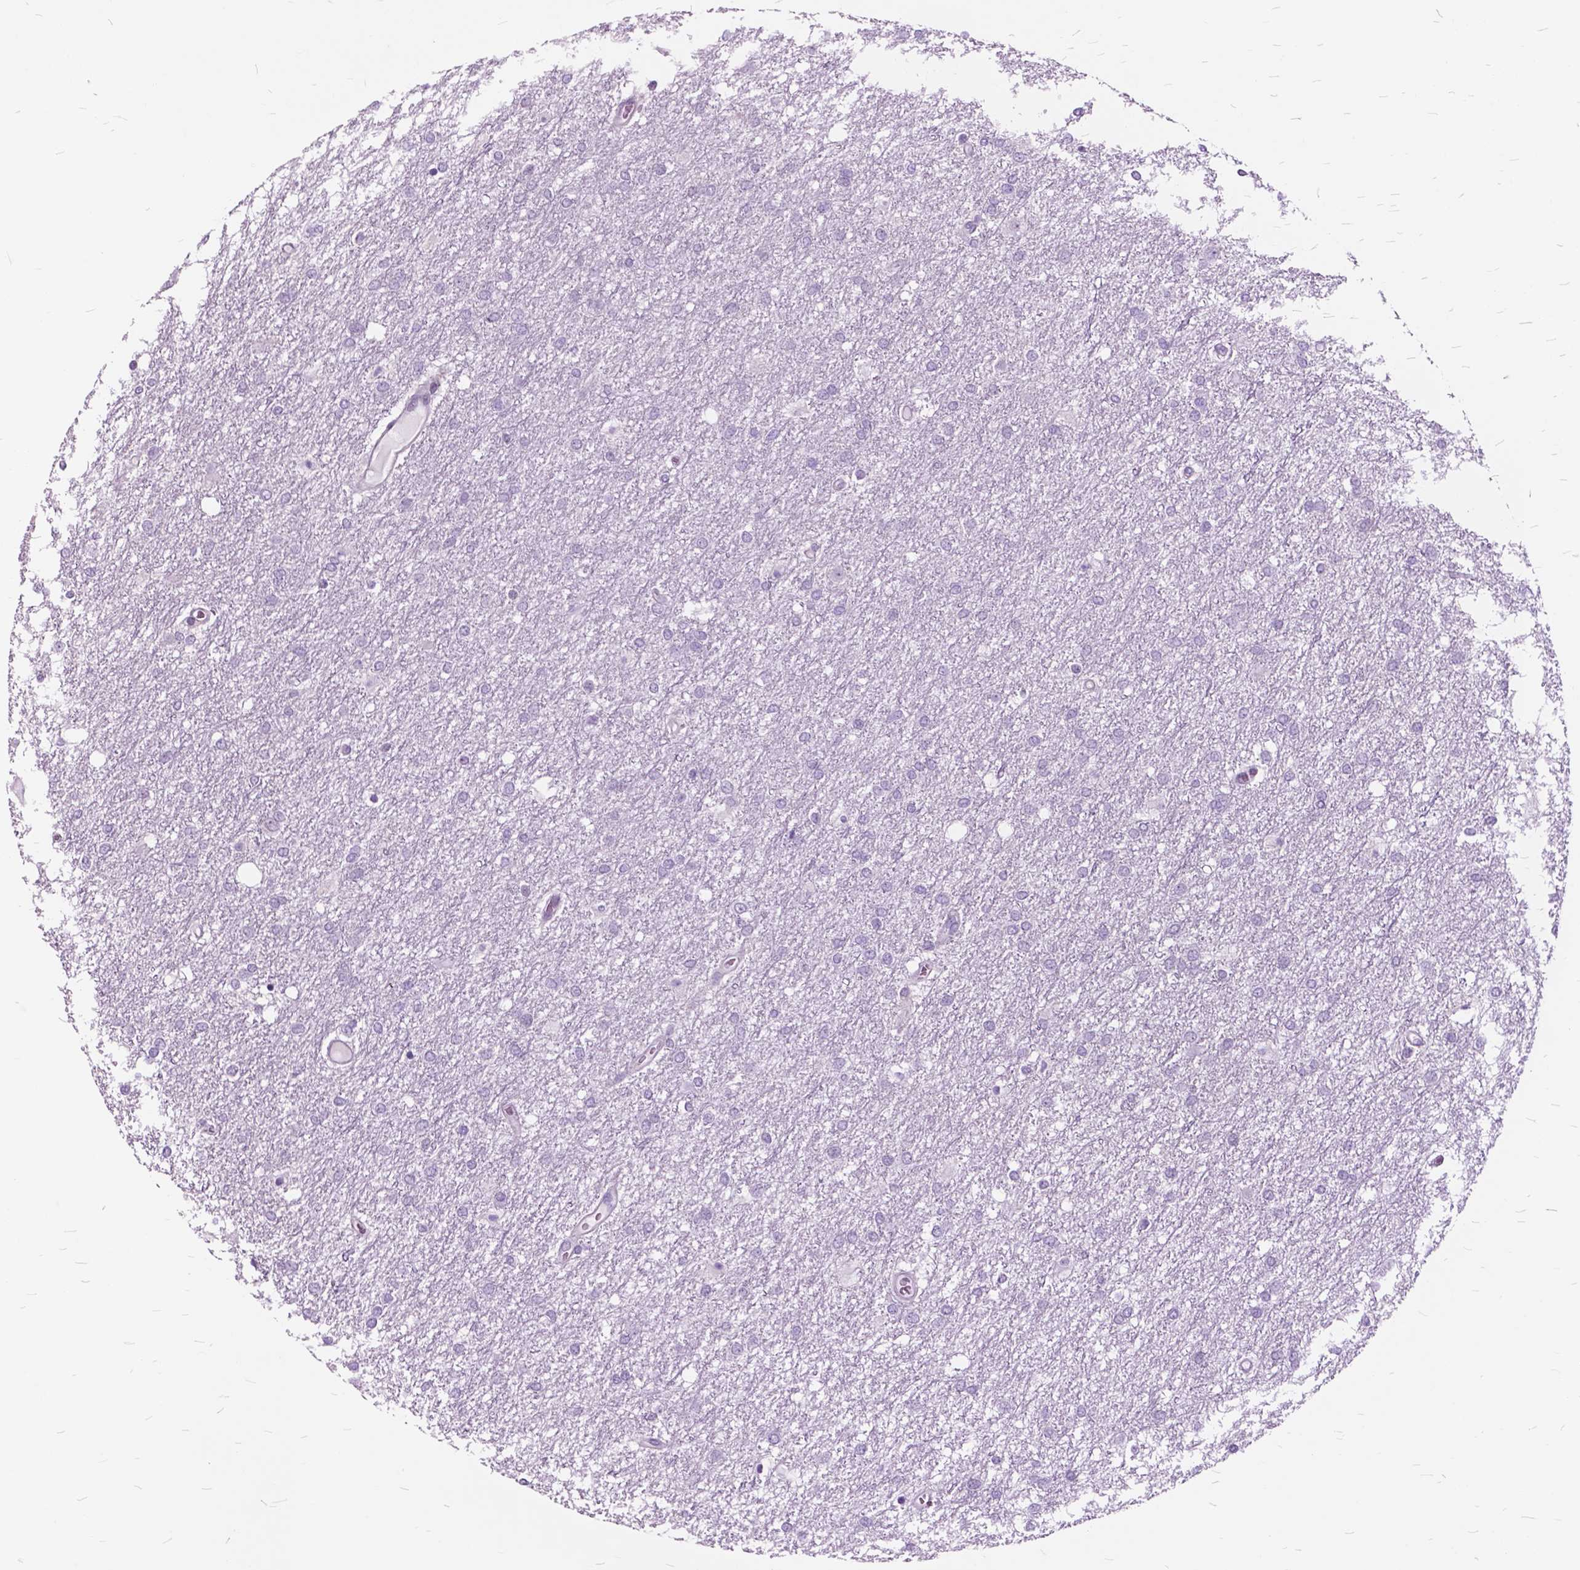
{"staining": {"intensity": "negative", "quantity": "none", "location": "none"}, "tissue": "glioma", "cell_type": "Tumor cells", "image_type": "cancer", "snomed": [{"axis": "morphology", "description": "Glioma, malignant, High grade"}, {"axis": "topography", "description": "Brain"}], "caption": "Tumor cells are negative for protein expression in human malignant high-grade glioma. (DAB (3,3'-diaminobenzidine) IHC with hematoxylin counter stain).", "gene": "SP140", "patient": {"sex": "female", "age": 61}}